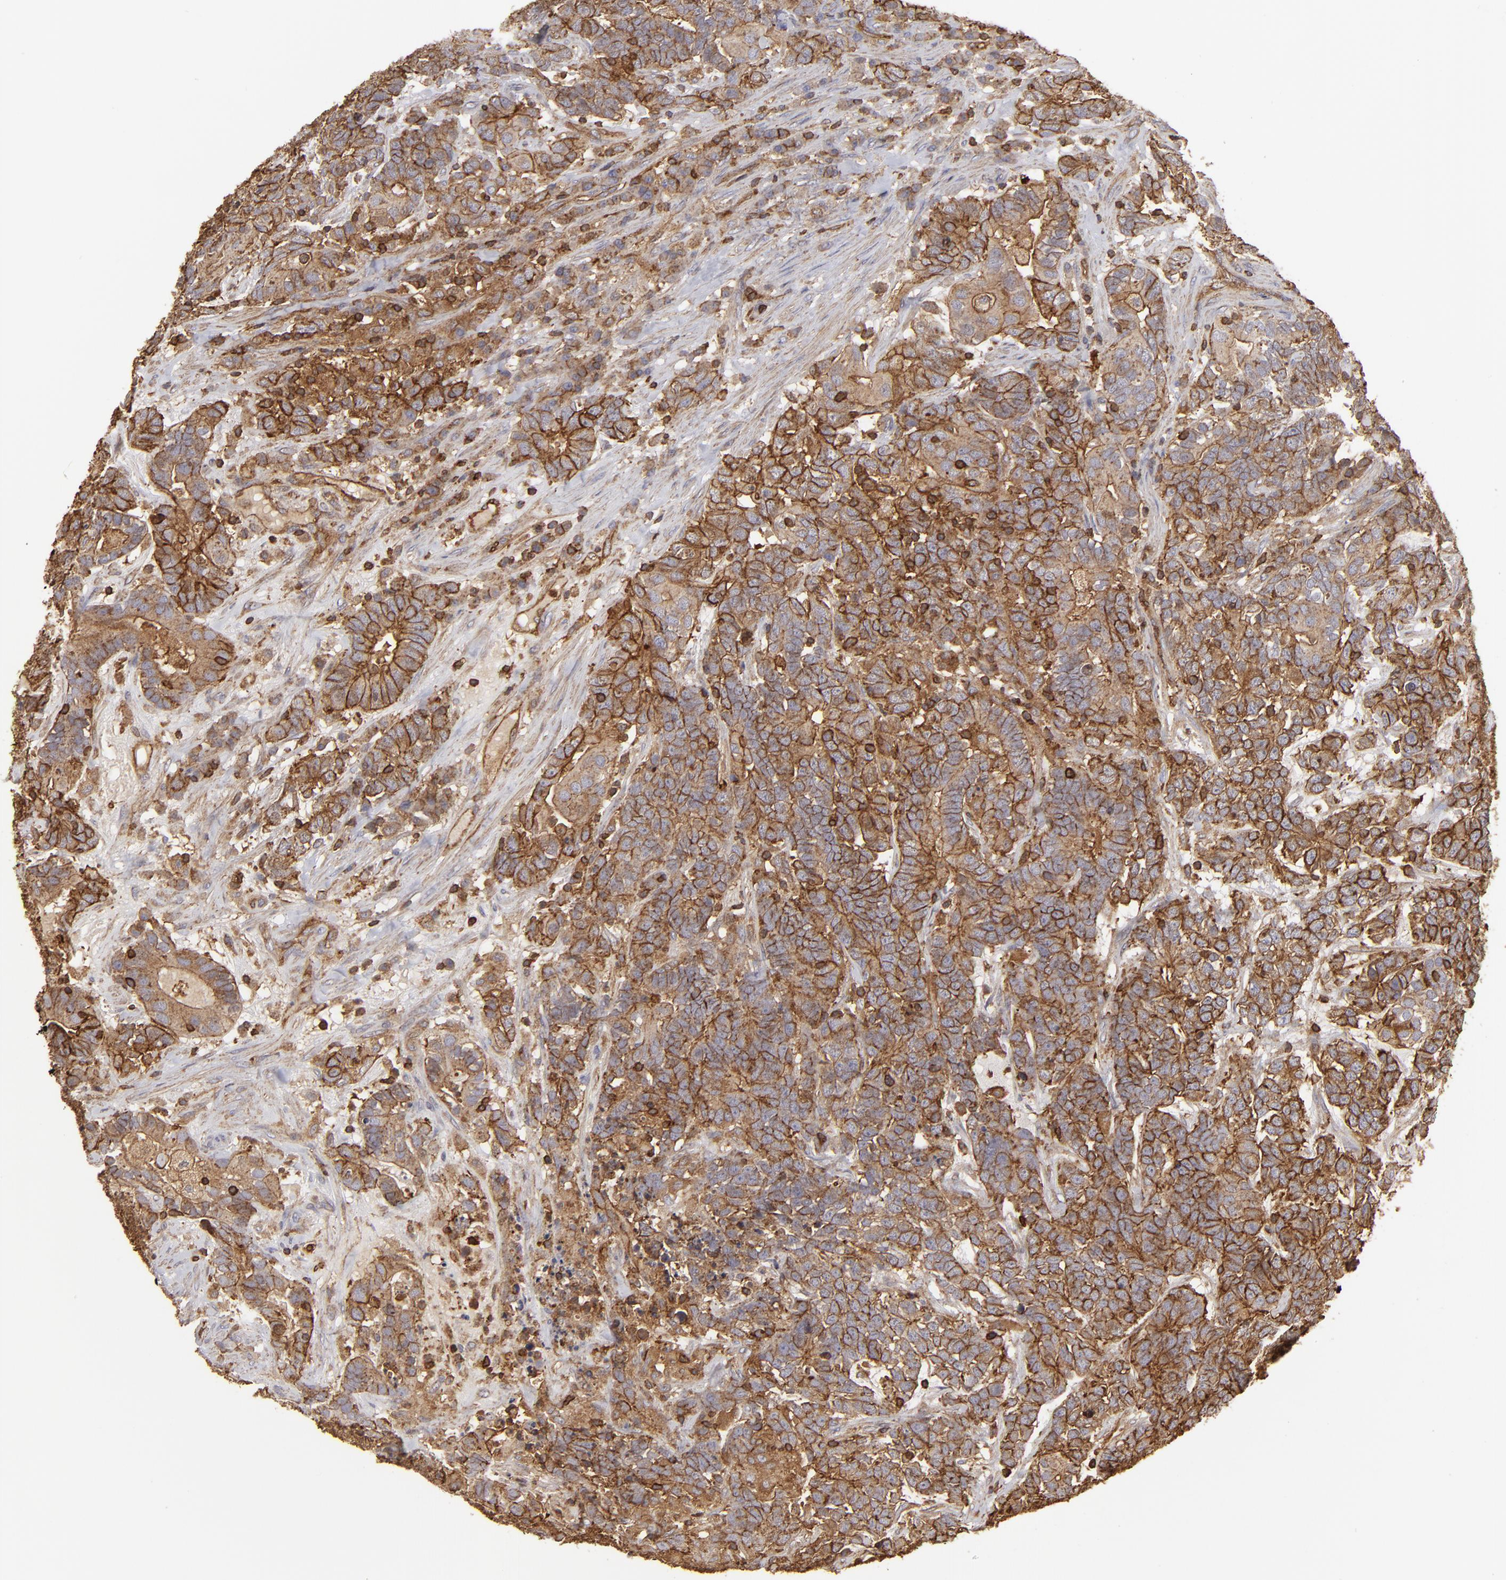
{"staining": {"intensity": "strong", "quantity": ">75%", "location": "cytoplasmic/membranous"}, "tissue": "testis cancer", "cell_type": "Tumor cells", "image_type": "cancer", "snomed": [{"axis": "morphology", "description": "Carcinoma, Embryonal, NOS"}, {"axis": "topography", "description": "Testis"}], "caption": "A histopathology image showing strong cytoplasmic/membranous expression in approximately >75% of tumor cells in testis cancer (embryonal carcinoma), as visualized by brown immunohistochemical staining.", "gene": "ACTB", "patient": {"sex": "male", "age": 26}}